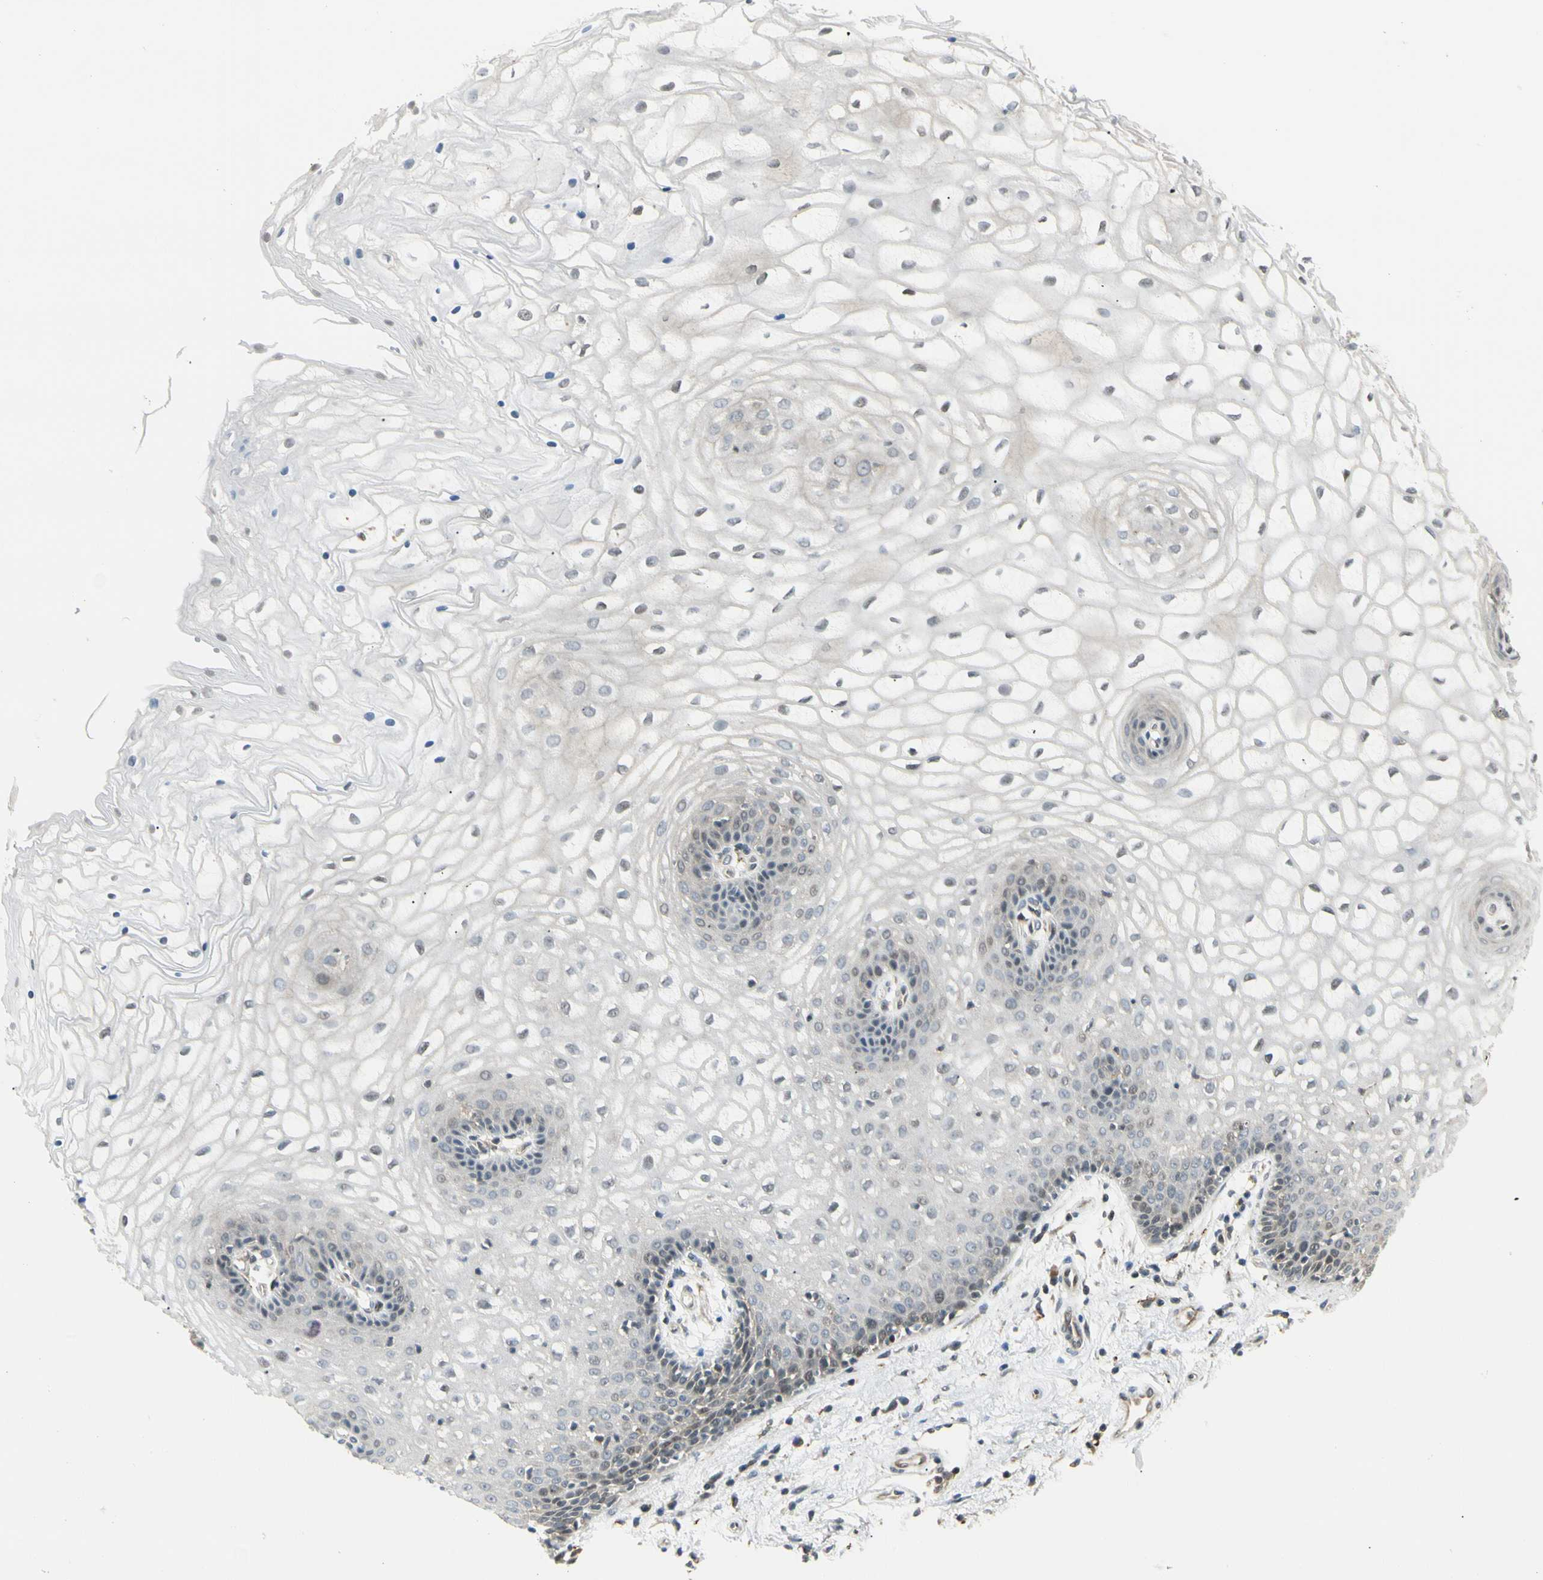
{"staining": {"intensity": "negative", "quantity": "none", "location": "none"}, "tissue": "vagina", "cell_type": "Squamous epithelial cells", "image_type": "normal", "snomed": [{"axis": "morphology", "description": "Normal tissue, NOS"}, {"axis": "topography", "description": "Vagina"}], "caption": "Immunohistochemistry histopathology image of benign vagina stained for a protein (brown), which reveals no positivity in squamous epithelial cells.", "gene": "FNDC3B", "patient": {"sex": "female", "age": 34}}